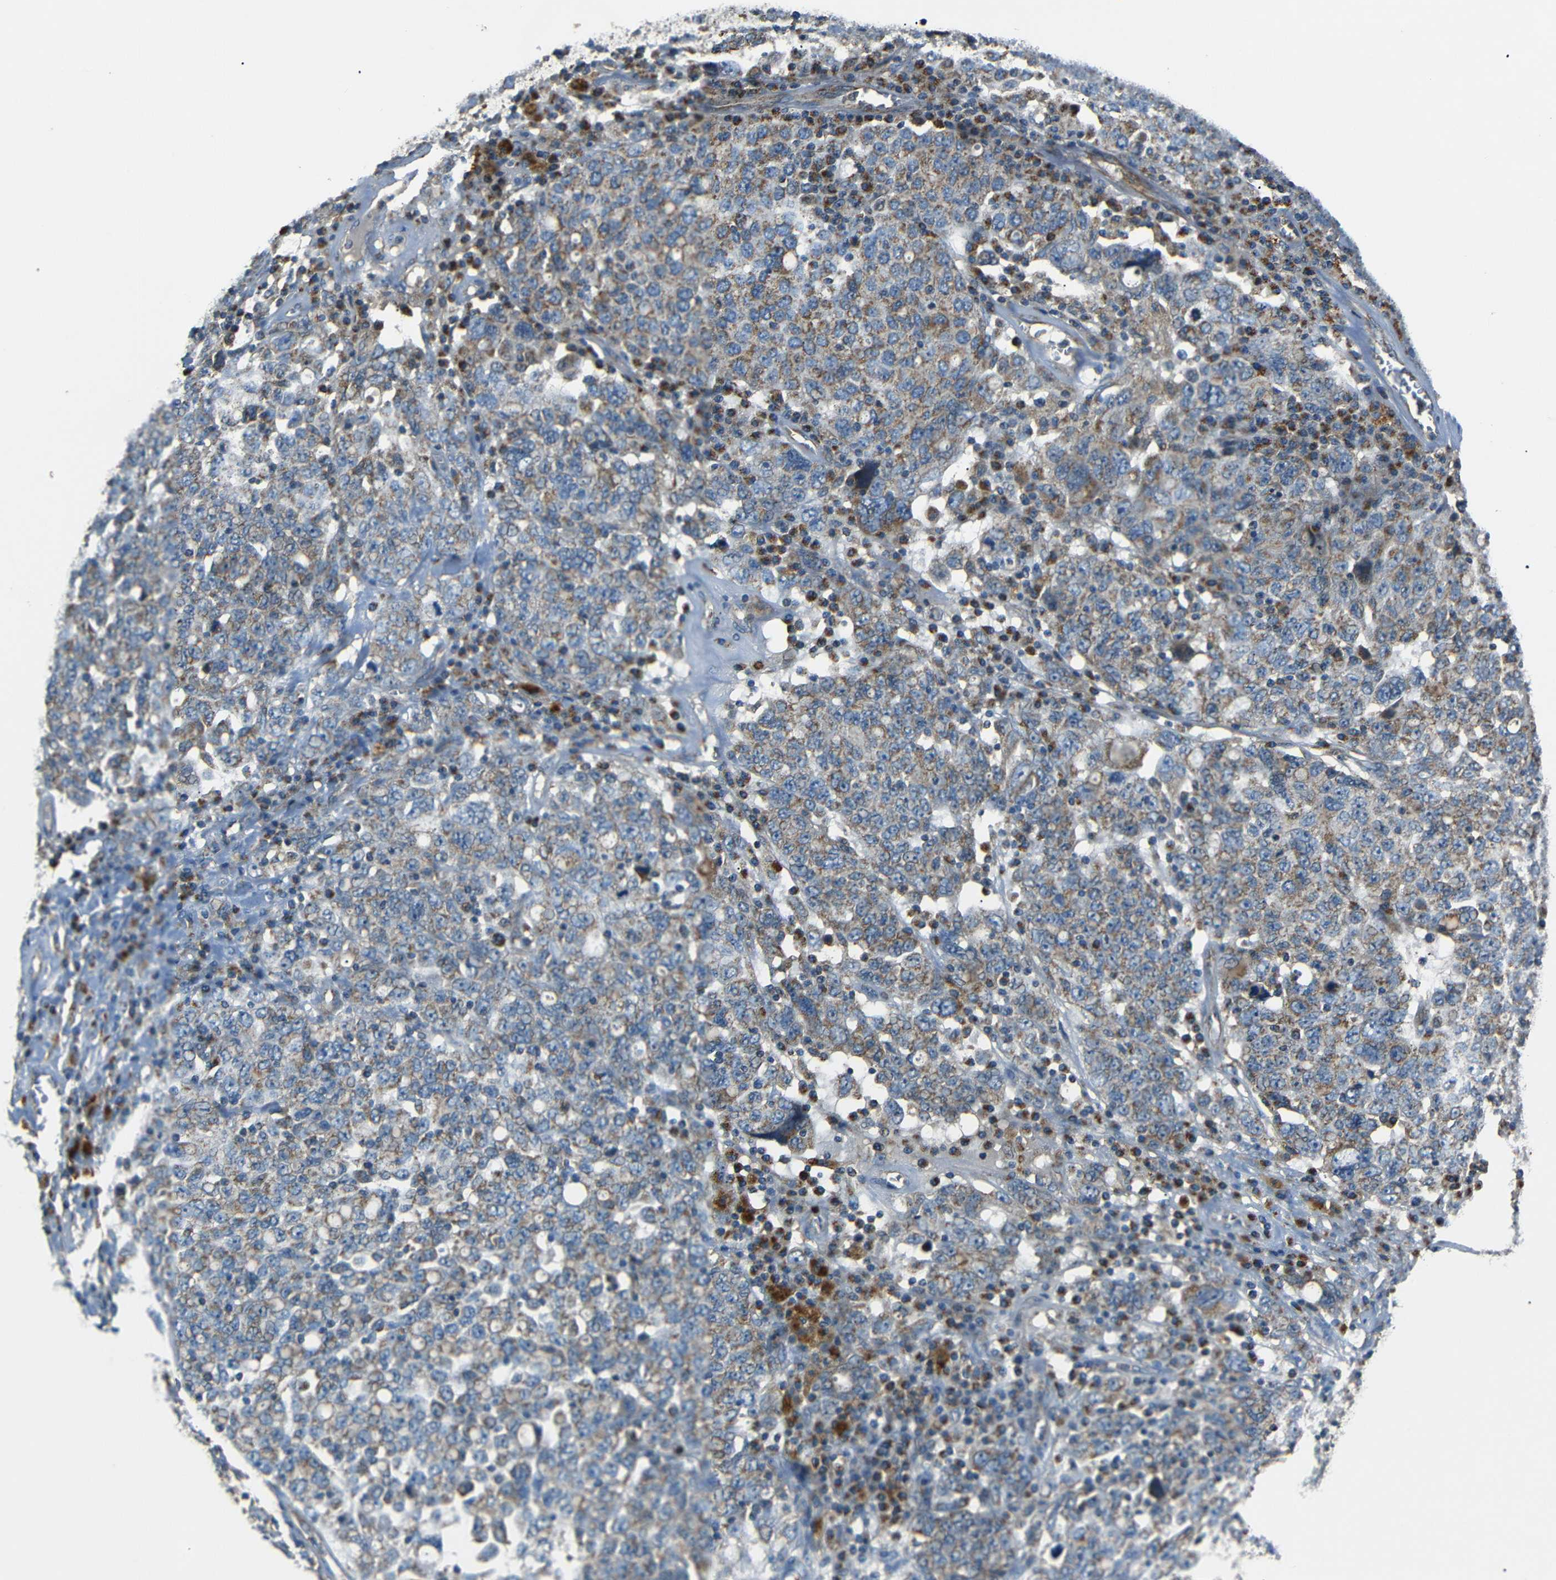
{"staining": {"intensity": "moderate", "quantity": "25%-75%", "location": "cytoplasmic/membranous"}, "tissue": "ovarian cancer", "cell_type": "Tumor cells", "image_type": "cancer", "snomed": [{"axis": "morphology", "description": "Carcinoma, endometroid"}, {"axis": "topography", "description": "Ovary"}], "caption": "High-magnification brightfield microscopy of ovarian endometroid carcinoma stained with DAB (brown) and counterstained with hematoxylin (blue). tumor cells exhibit moderate cytoplasmic/membranous expression is identified in about25%-75% of cells. (brown staining indicates protein expression, while blue staining denotes nuclei).", "gene": "NETO2", "patient": {"sex": "female", "age": 62}}